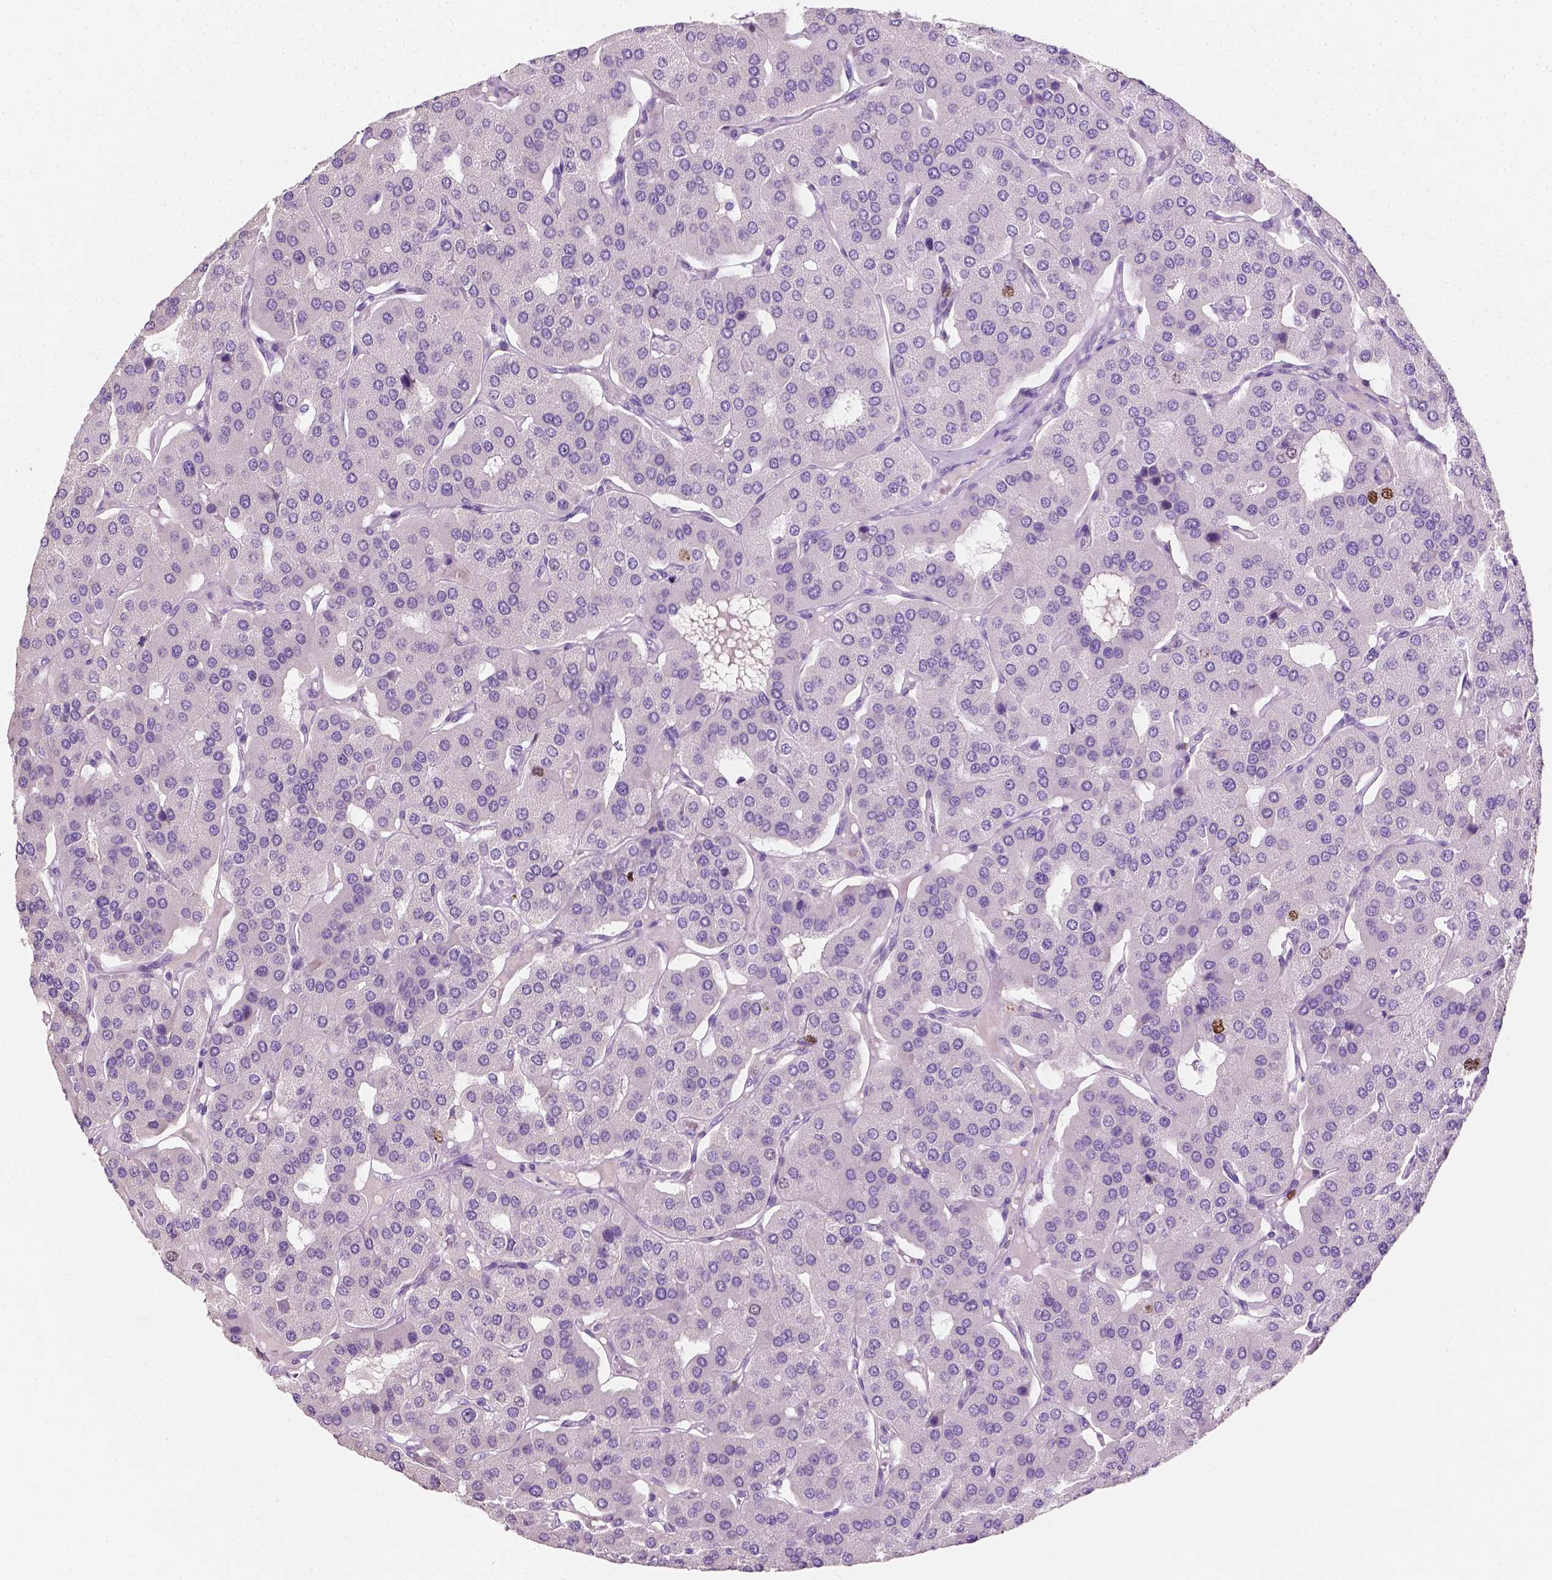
{"staining": {"intensity": "moderate", "quantity": "<25%", "location": "nuclear"}, "tissue": "parathyroid gland", "cell_type": "Glandular cells", "image_type": "normal", "snomed": [{"axis": "morphology", "description": "Normal tissue, NOS"}, {"axis": "morphology", "description": "Adenoma, NOS"}, {"axis": "topography", "description": "Parathyroid gland"}], "caption": "Normal parathyroid gland displays moderate nuclear positivity in approximately <25% of glandular cells The protein of interest is stained brown, and the nuclei are stained in blue (DAB (3,3'-diaminobenzidine) IHC with brightfield microscopy, high magnification)..", "gene": "SIAH2", "patient": {"sex": "female", "age": 86}}